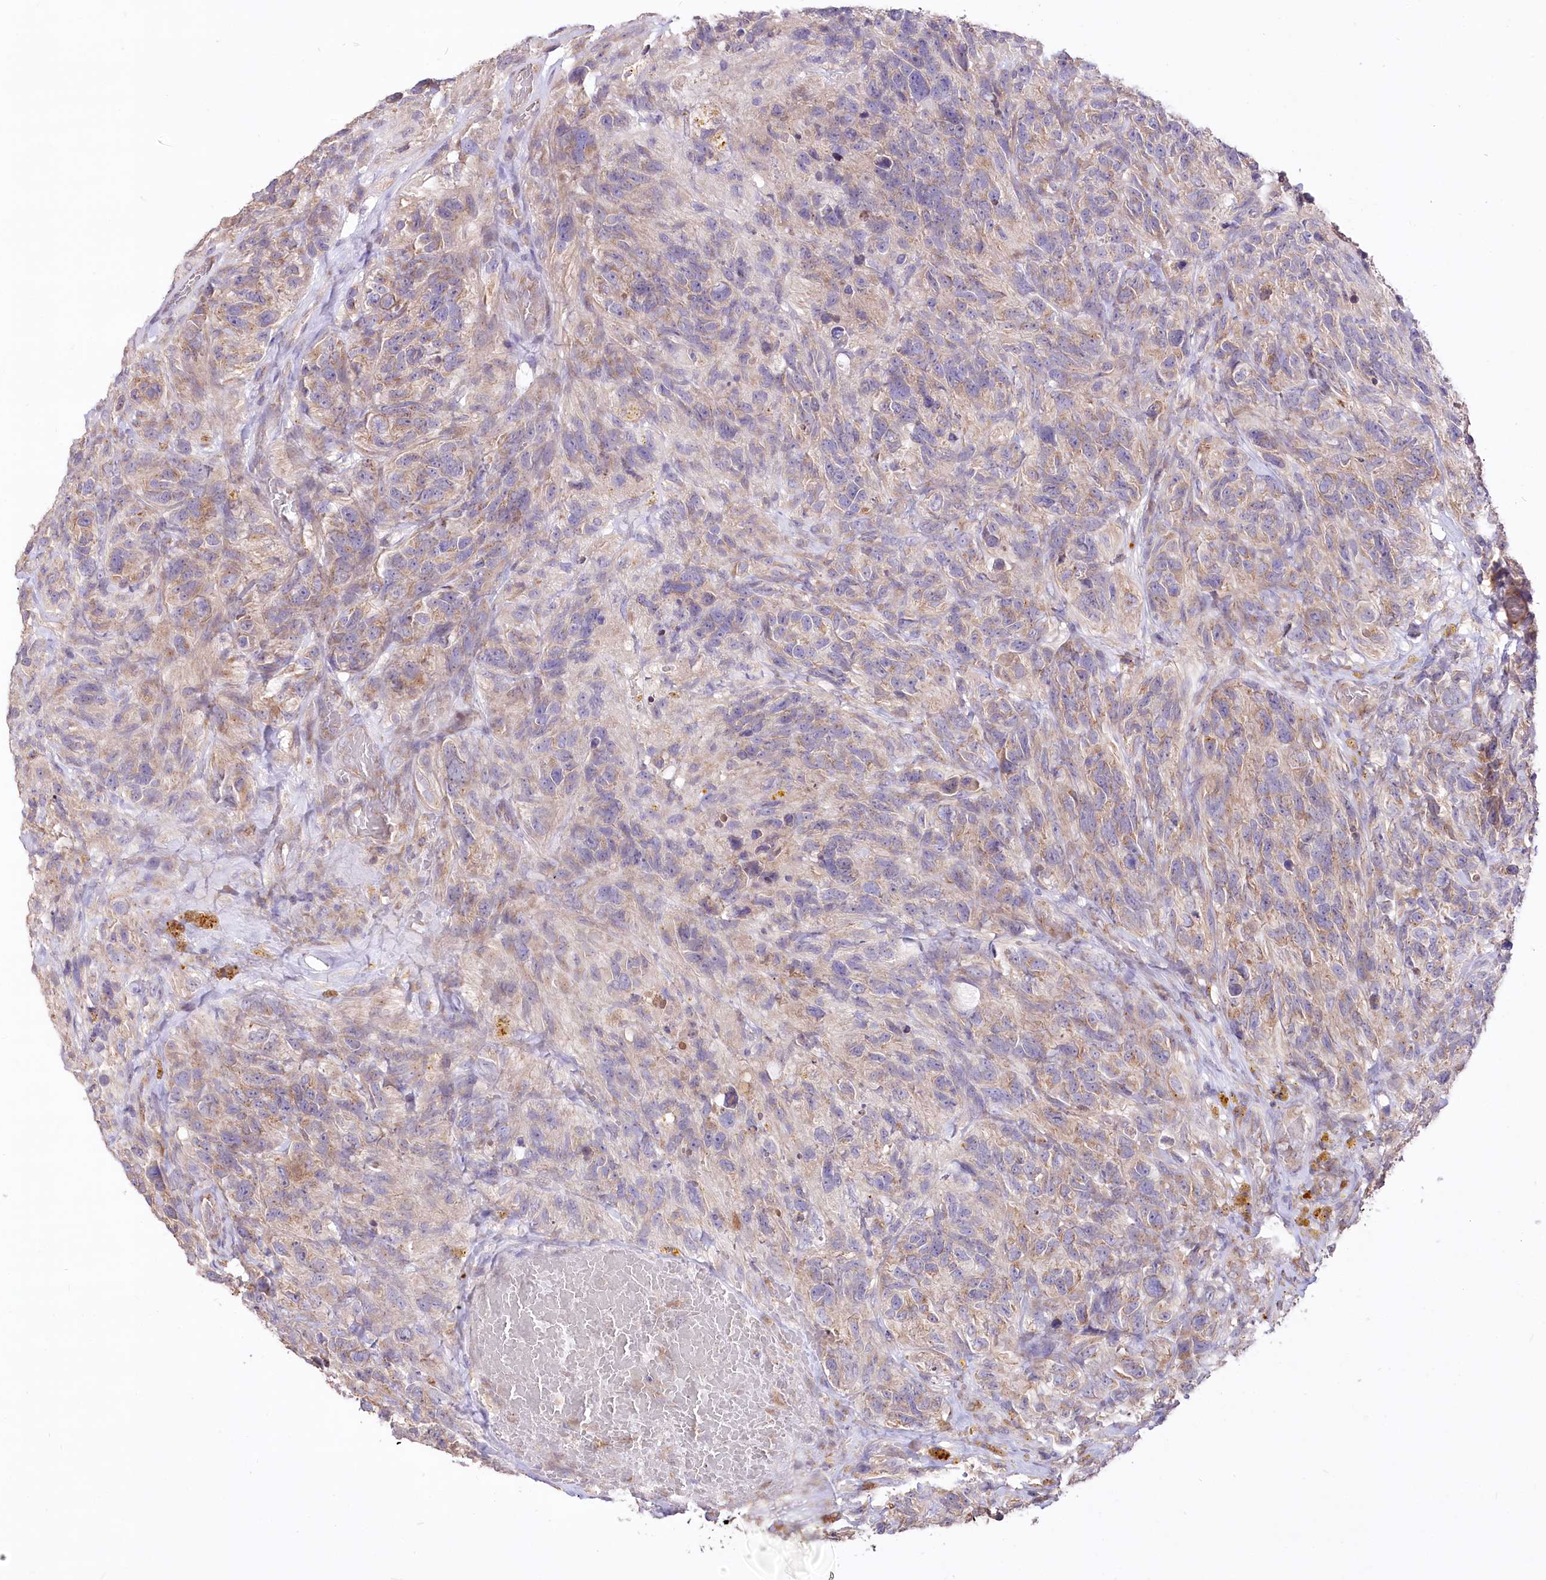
{"staining": {"intensity": "weak", "quantity": "25%-75%", "location": "cytoplasmic/membranous"}, "tissue": "glioma", "cell_type": "Tumor cells", "image_type": "cancer", "snomed": [{"axis": "morphology", "description": "Glioma, malignant, High grade"}, {"axis": "topography", "description": "Brain"}], "caption": "IHC (DAB) staining of human glioma demonstrates weak cytoplasmic/membranous protein staining in about 25%-75% of tumor cells. The protein is stained brown, and the nuclei are stained in blue (DAB (3,3'-diaminobenzidine) IHC with brightfield microscopy, high magnification).", "gene": "STT3B", "patient": {"sex": "male", "age": 69}}